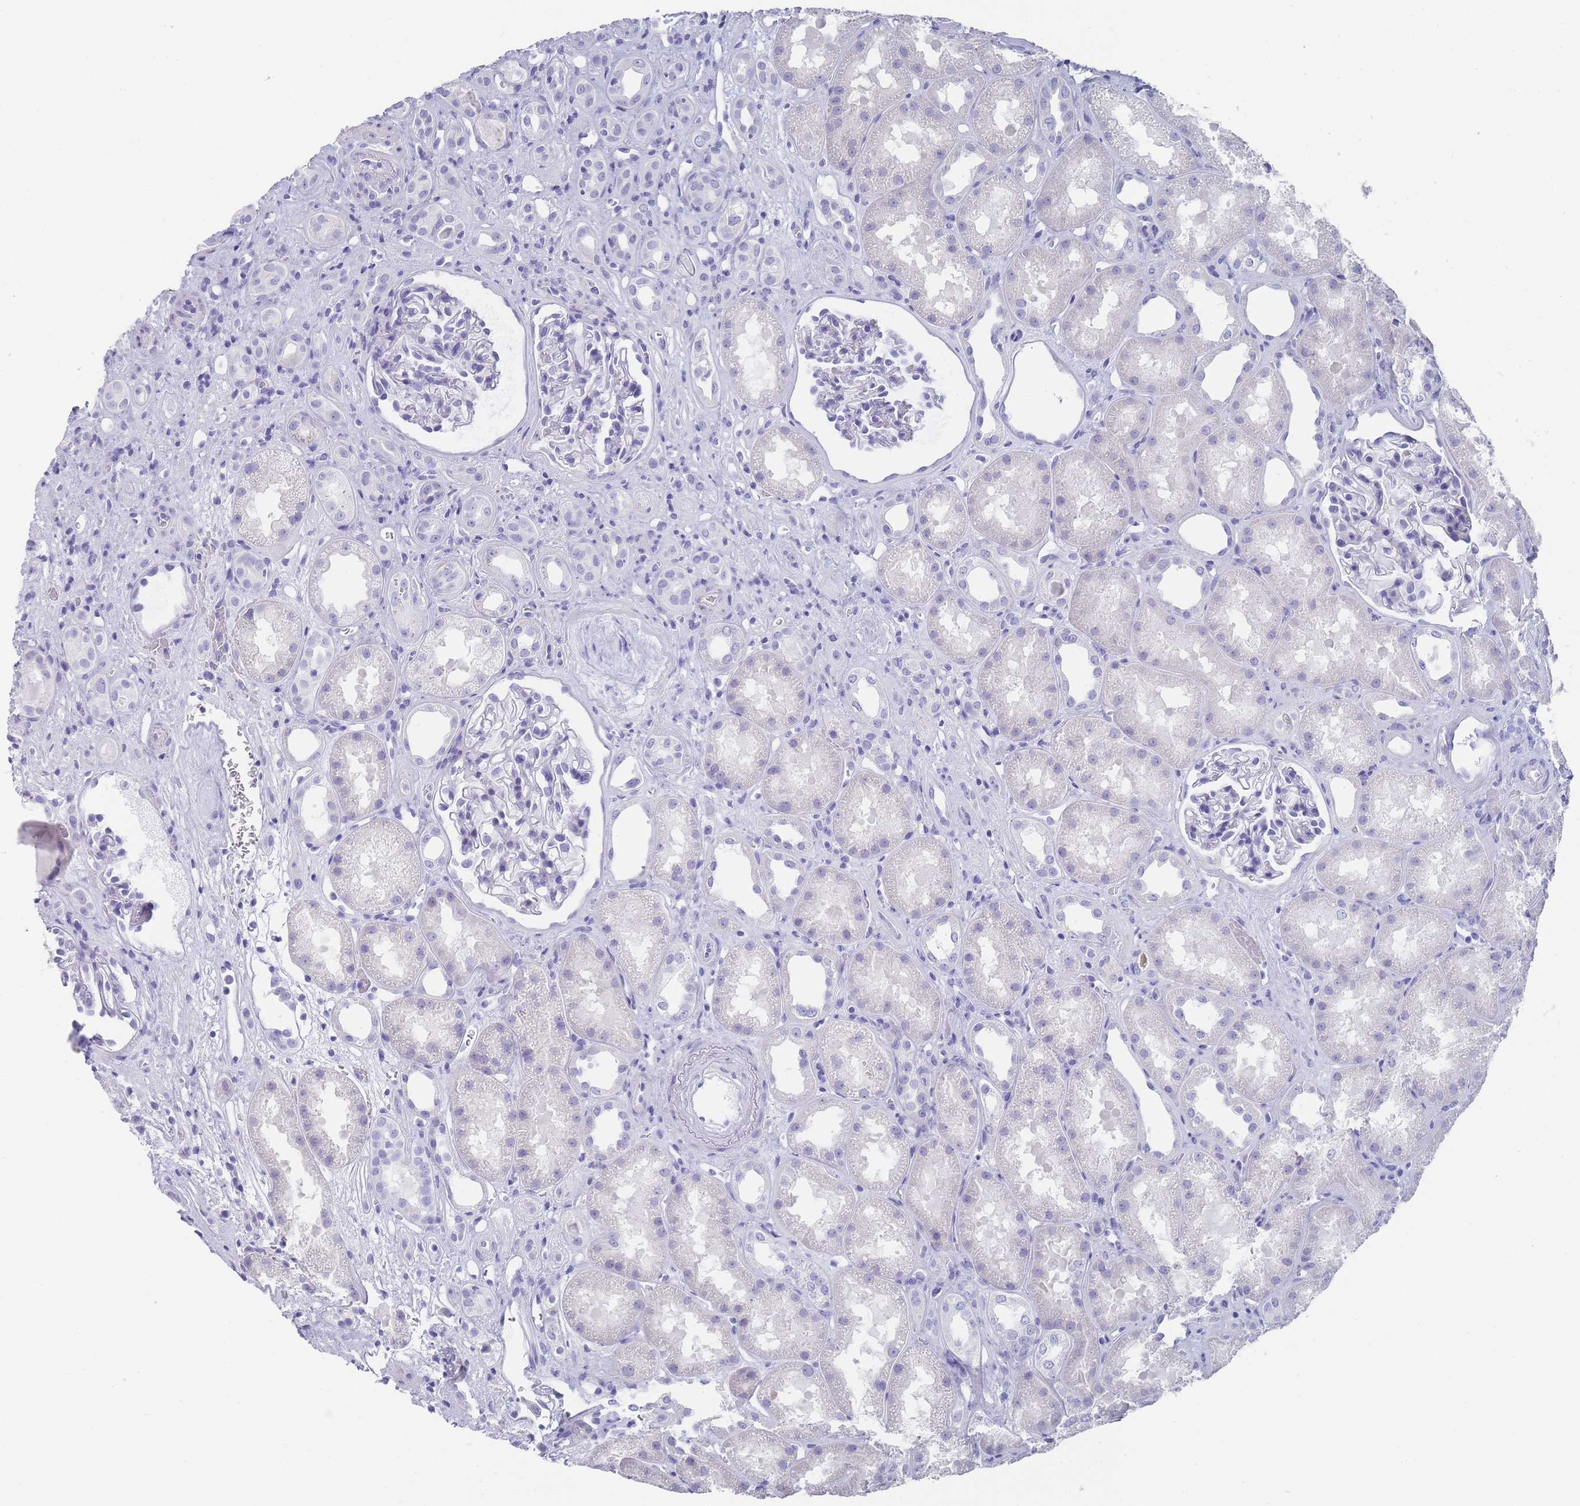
{"staining": {"intensity": "negative", "quantity": "none", "location": "none"}, "tissue": "kidney", "cell_type": "Cells in glomeruli", "image_type": "normal", "snomed": [{"axis": "morphology", "description": "Normal tissue, NOS"}, {"axis": "topography", "description": "Kidney"}], "caption": "Immunohistochemistry (IHC) micrograph of benign human kidney stained for a protein (brown), which displays no positivity in cells in glomeruli. Nuclei are stained in blue.", "gene": "RAB2B", "patient": {"sex": "male", "age": 61}}